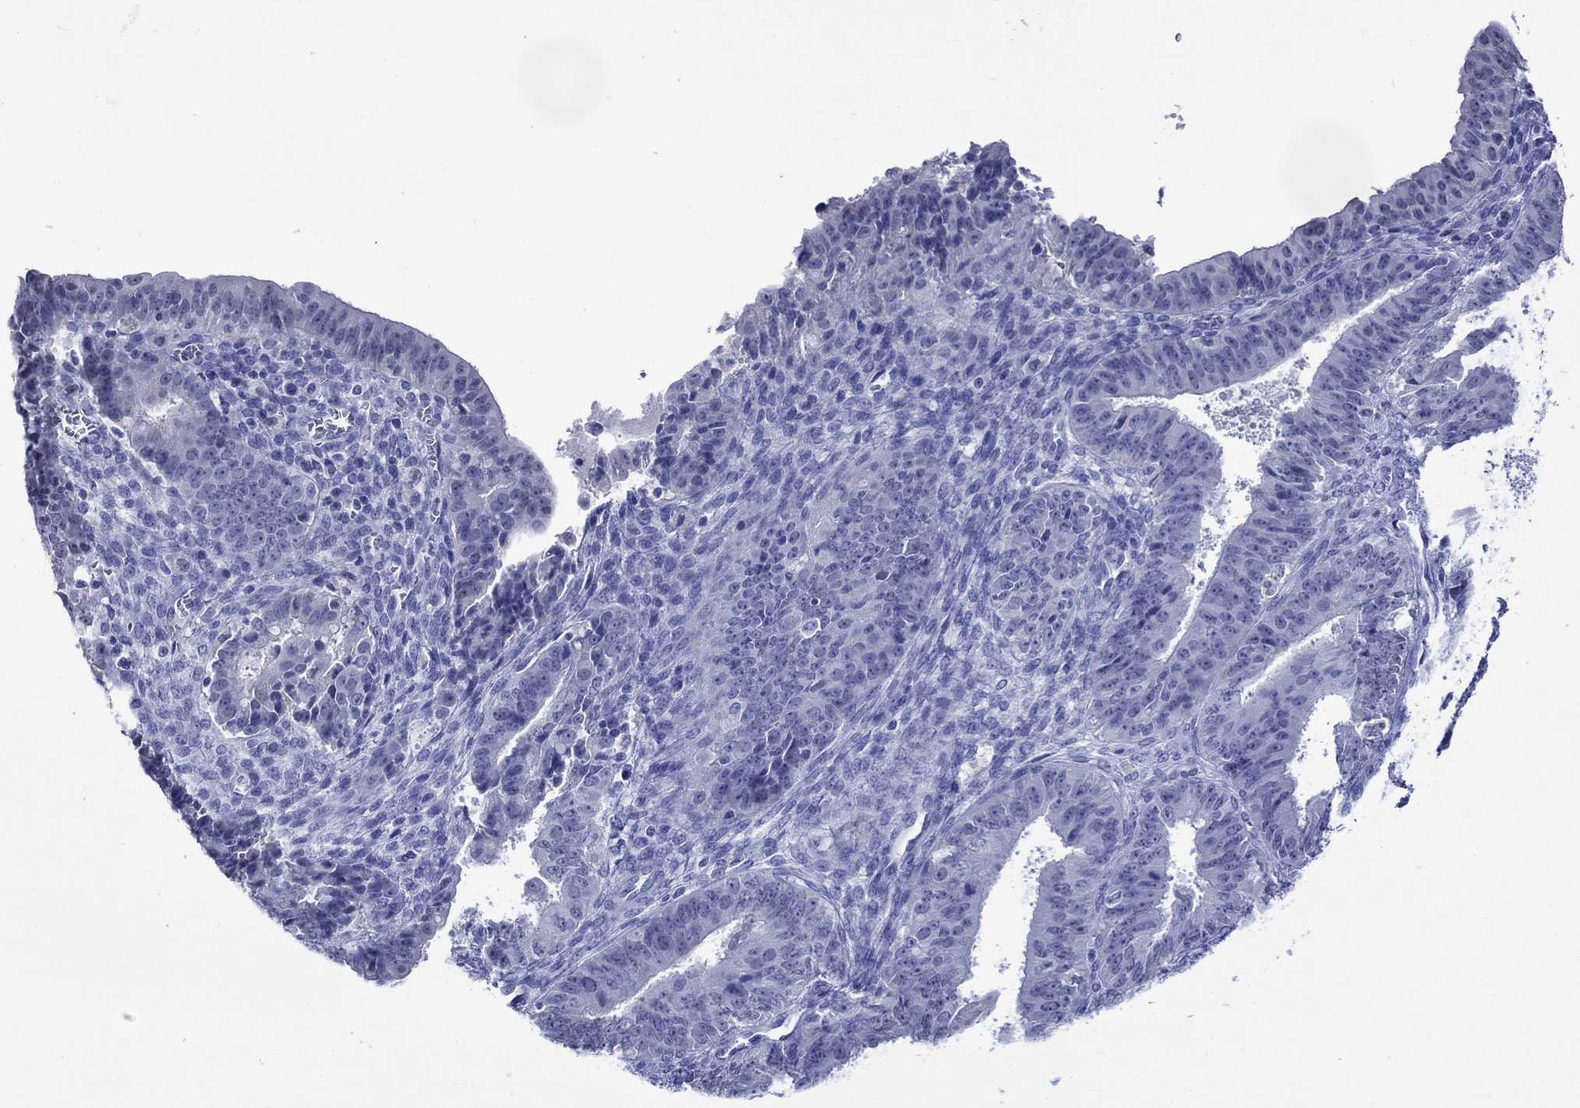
{"staining": {"intensity": "negative", "quantity": "none", "location": "none"}, "tissue": "ovarian cancer", "cell_type": "Tumor cells", "image_type": "cancer", "snomed": [{"axis": "morphology", "description": "Carcinoma, endometroid"}, {"axis": "topography", "description": "Ovary"}], "caption": "Endometroid carcinoma (ovarian) was stained to show a protein in brown. There is no significant staining in tumor cells. (DAB IHC visualized using brightfield microscopy, high magnification).", "gene": "KLHL35", "patient": {"sex": "female", "age": 42}}